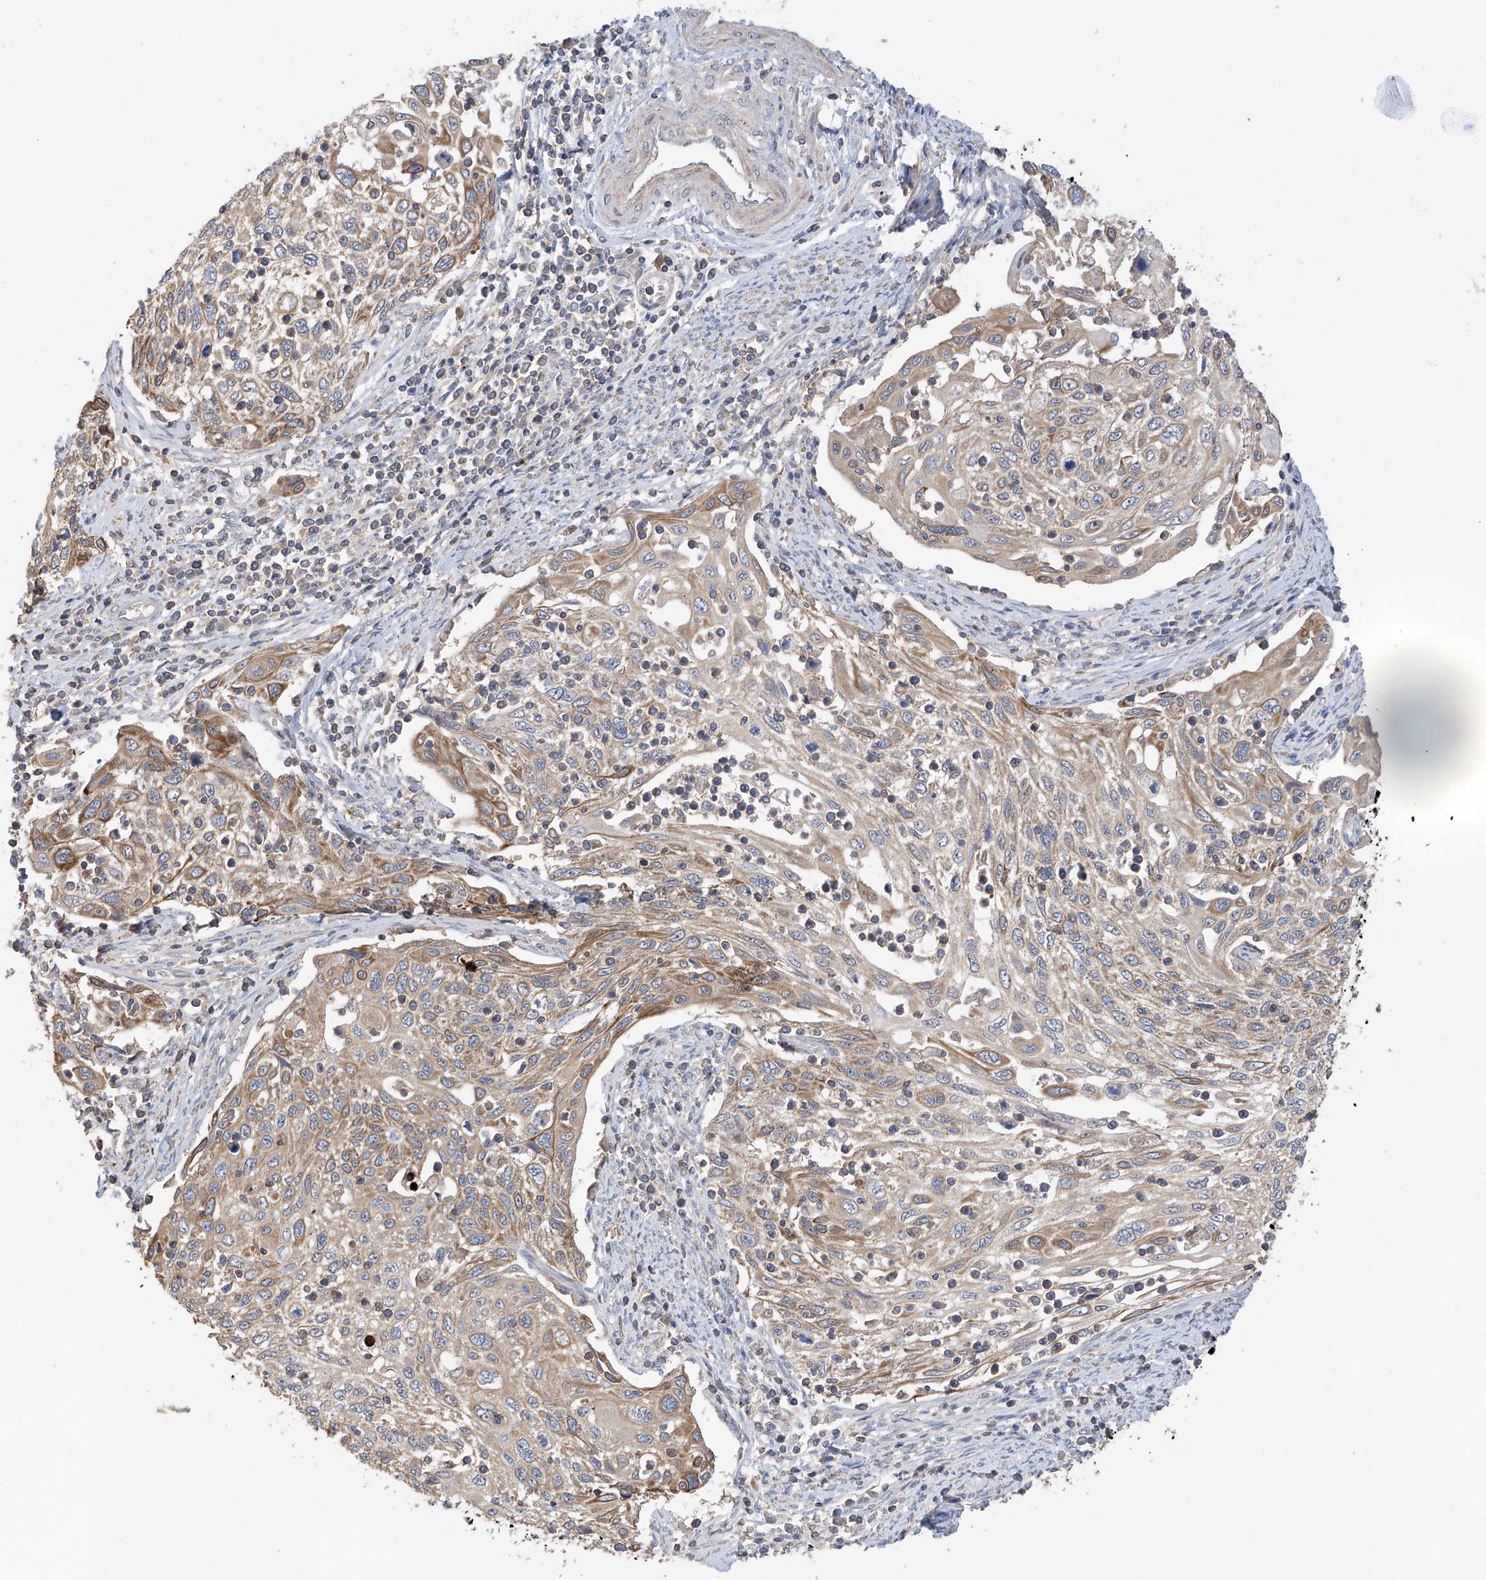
{"staining": {"intensity": "moderate", "quantity": "25%-75%", "location": "cytoplasmic/membranous"}, "tissue": "cervical cancer", "cell_type": "Tumor cells", "image_type": "cancer", "snomed": [{"axis": "morphology", "description": "Squamous cell carcinoma, NOS"}, {"axis": "topography", "description": "Cervix"}], "caption": "Cervical cancer (squamous cell carcinoma) tissue demonstrates moderate cytoplasmic/membranous positivity in about 25%-75% of tumor cells The staining was performed using DAB to visualize the protein expression in brown, while the nuclei were stained in blue with hematoxylin (Magnification: 20x).", "gene": "RPAIN", "patient": {"sex": "female", "age": 70}}